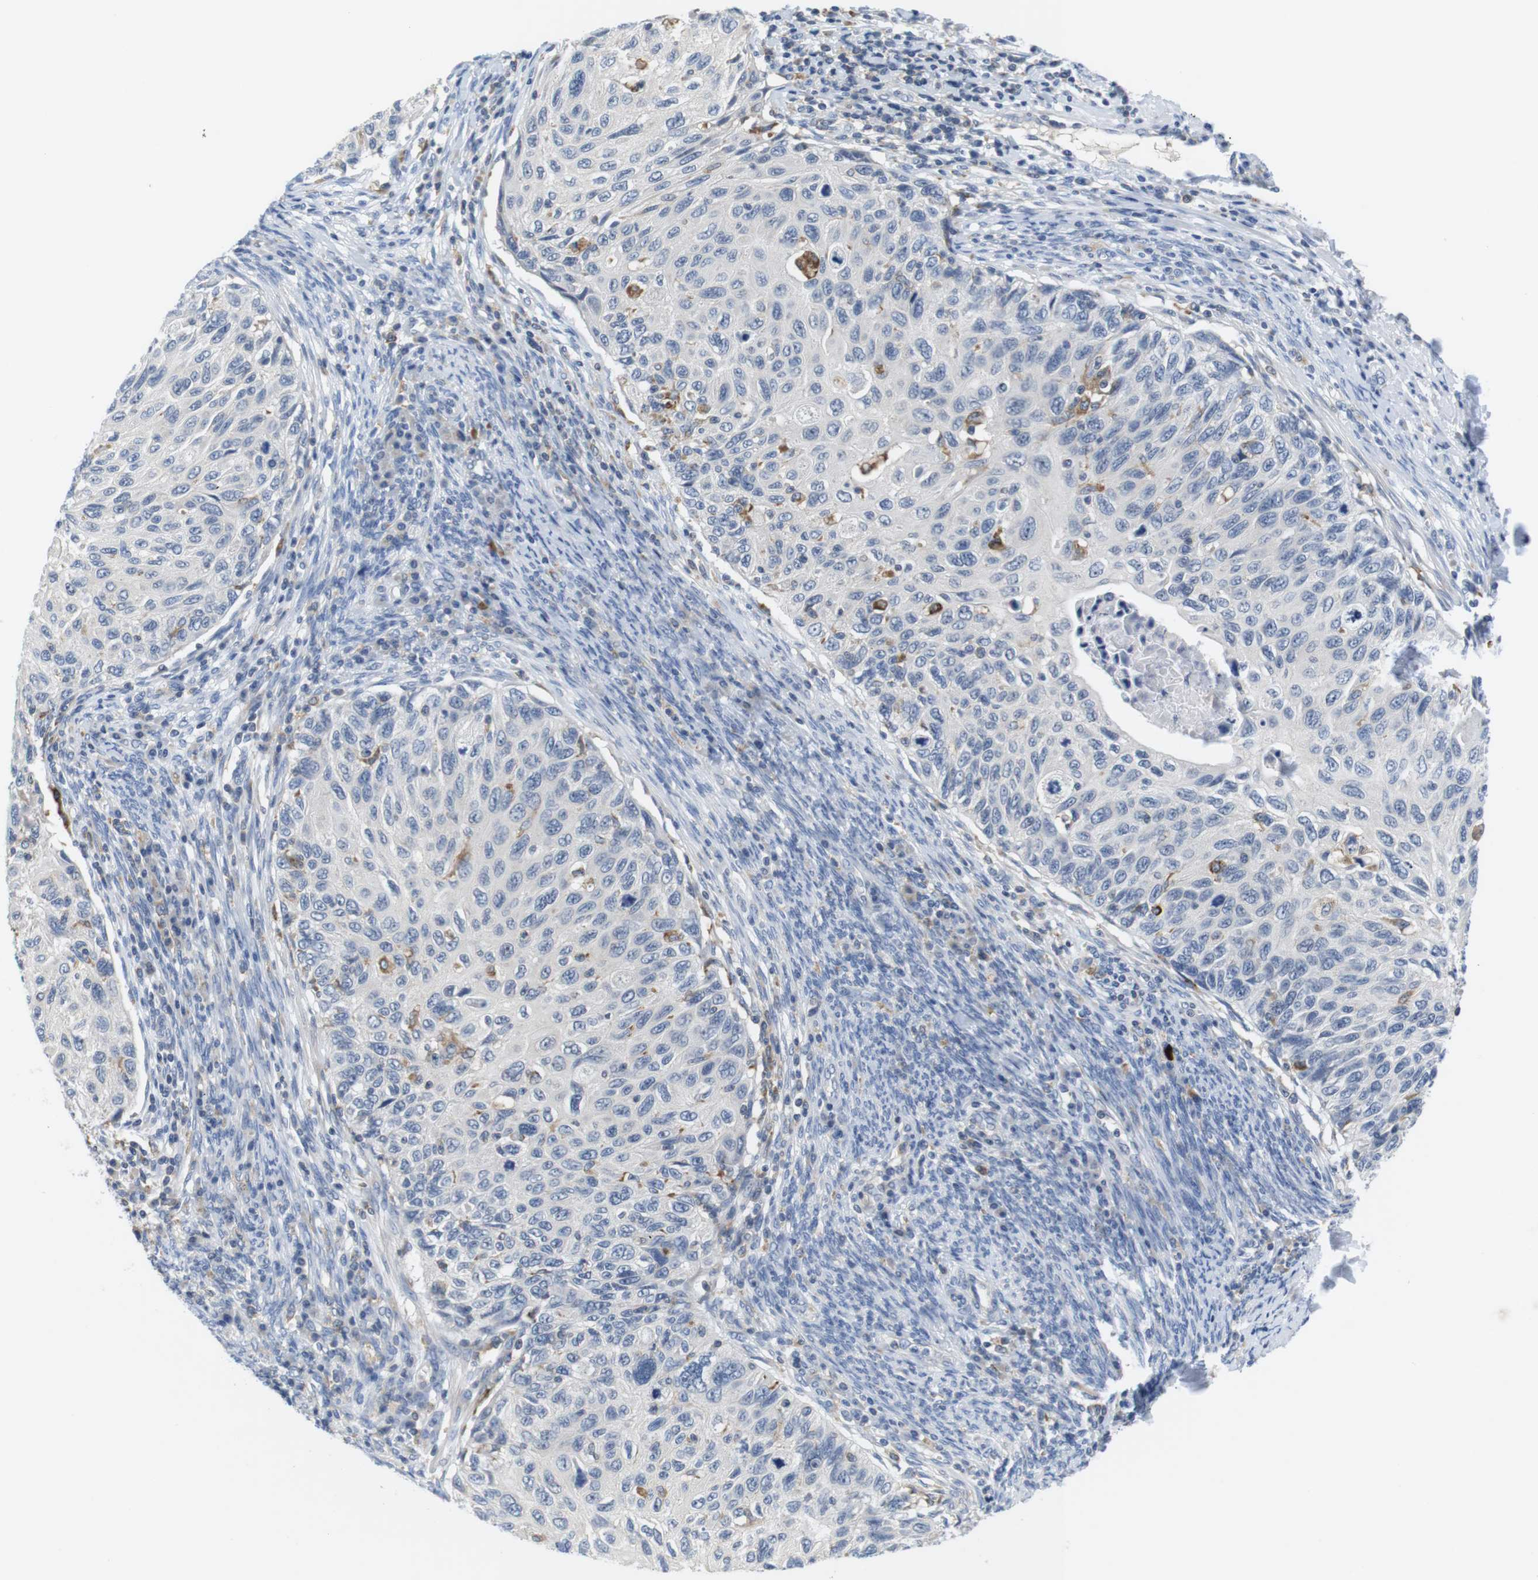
{"staining": {"intensity": "negative", "quantity": "none", "location": "none"}, "tissue": "cervical cancer", "cell_type": "Tumor cells", "image_type": "cancer", "snomed": [{"axis": "morphology", "description": "Squamous cell carcinoma, NOS"}, {"axis": "topography", "description": "Cervix"}], "caption": "High power microscopy histopathology image of an immunohistochemistry (IHC) histopathology image of cervical cancer, revealing no significant staining in tumor cells.", "gene": "CNGA2", "patient": {"sex": "female", "age": 70}}